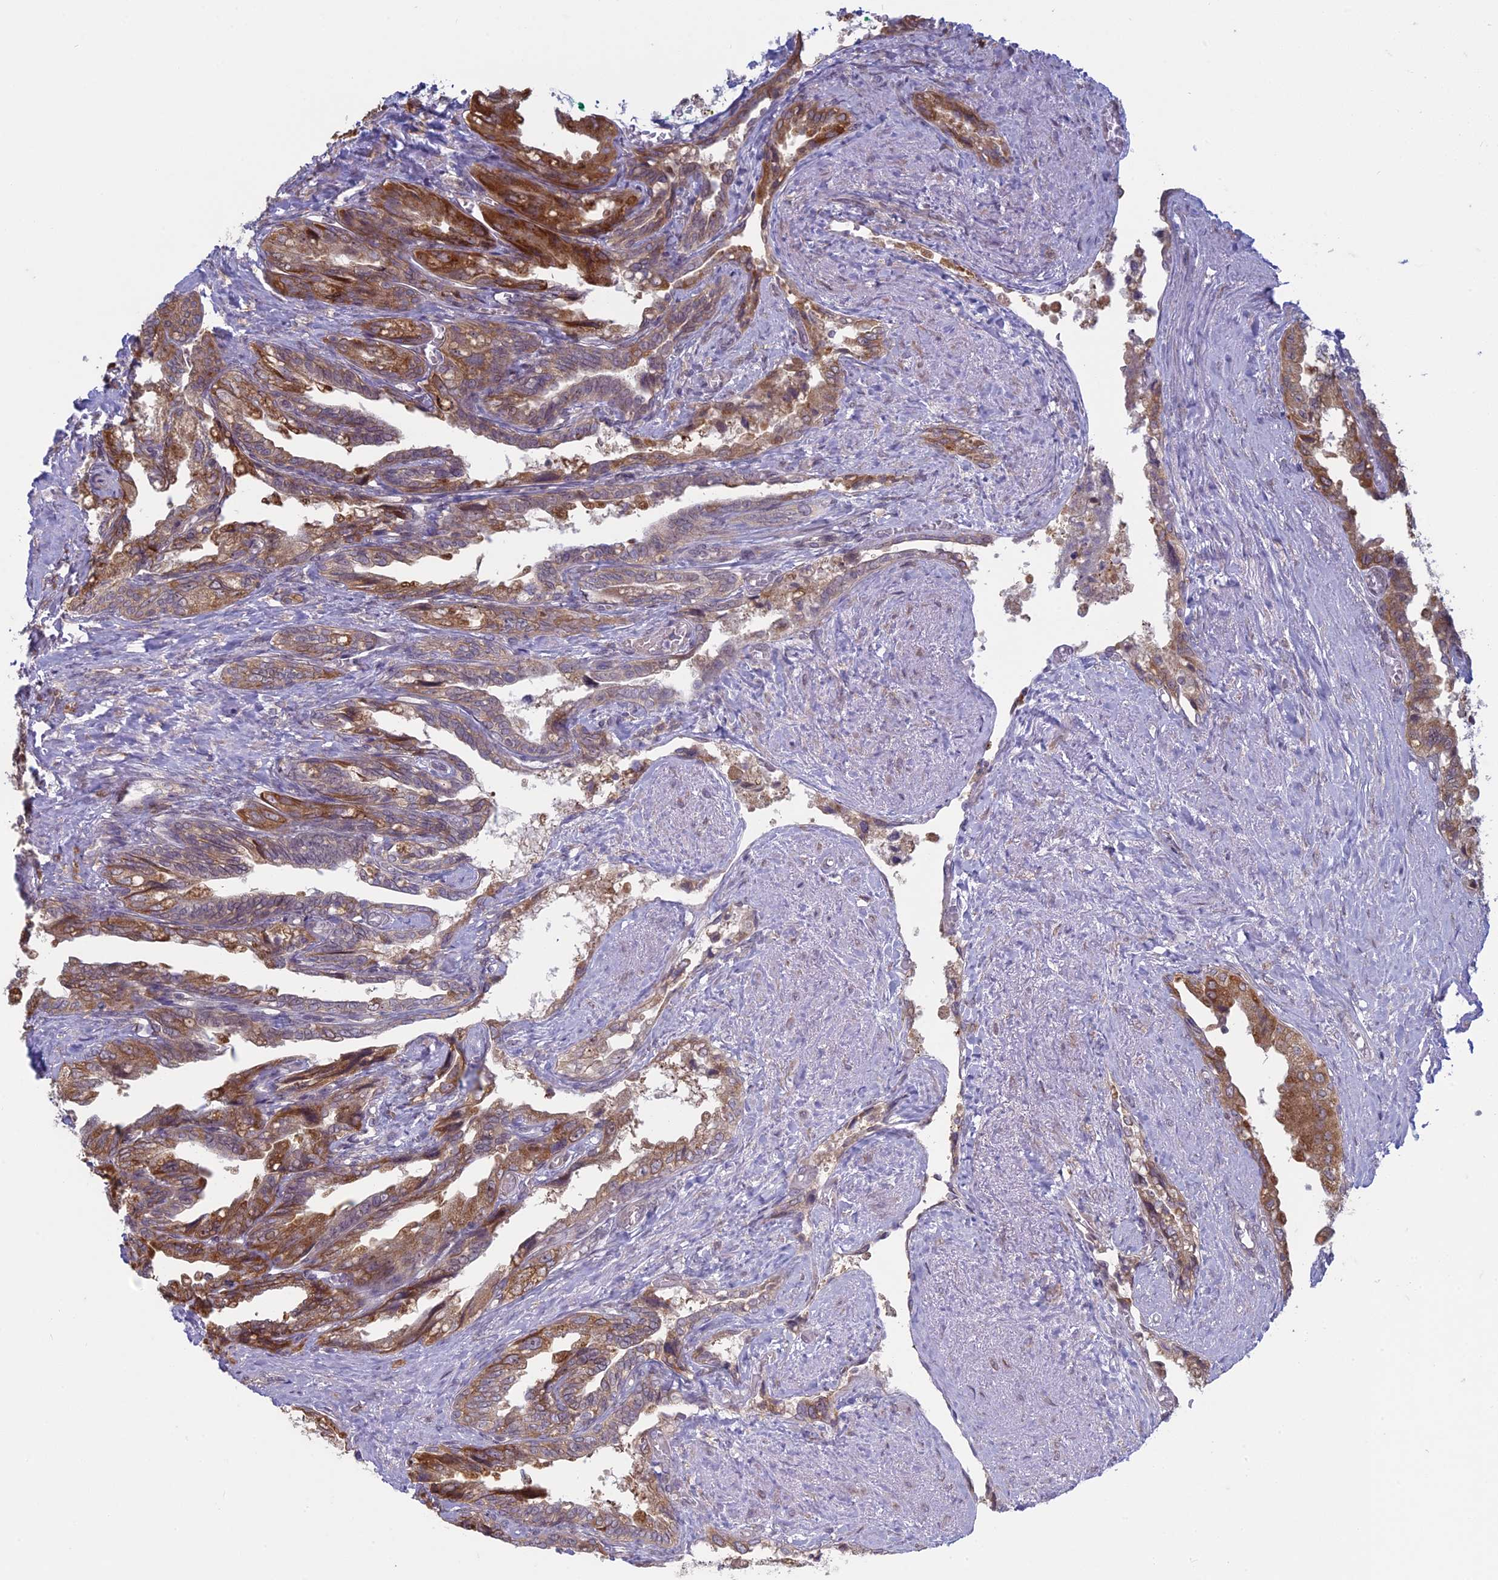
{"staining": {"intensity": "moderate", "quantity": ">75%", "location": "cytoplasmic/membranous"}, "tissue": "seminal vesicle", "cell_type": "Glandular cells", "image_type": "normal", "snomed": [{"axis": "morphology", "description": "Normal tissue, NOS"}, {"axis": "topography", "description": "Seminal veicle"}, {"axis": "topography", "description": "Peripheral nerve tissue"}], "caption": "Approximately >75% of glandular cells in normal seminal vesicle demonstrate moderate cytoplasmic/membranous protein expression as visualized by brown immunohistochemical staining.", "gene": "RPS19BP1", "patient": {"sex": "male", "age": 60}}